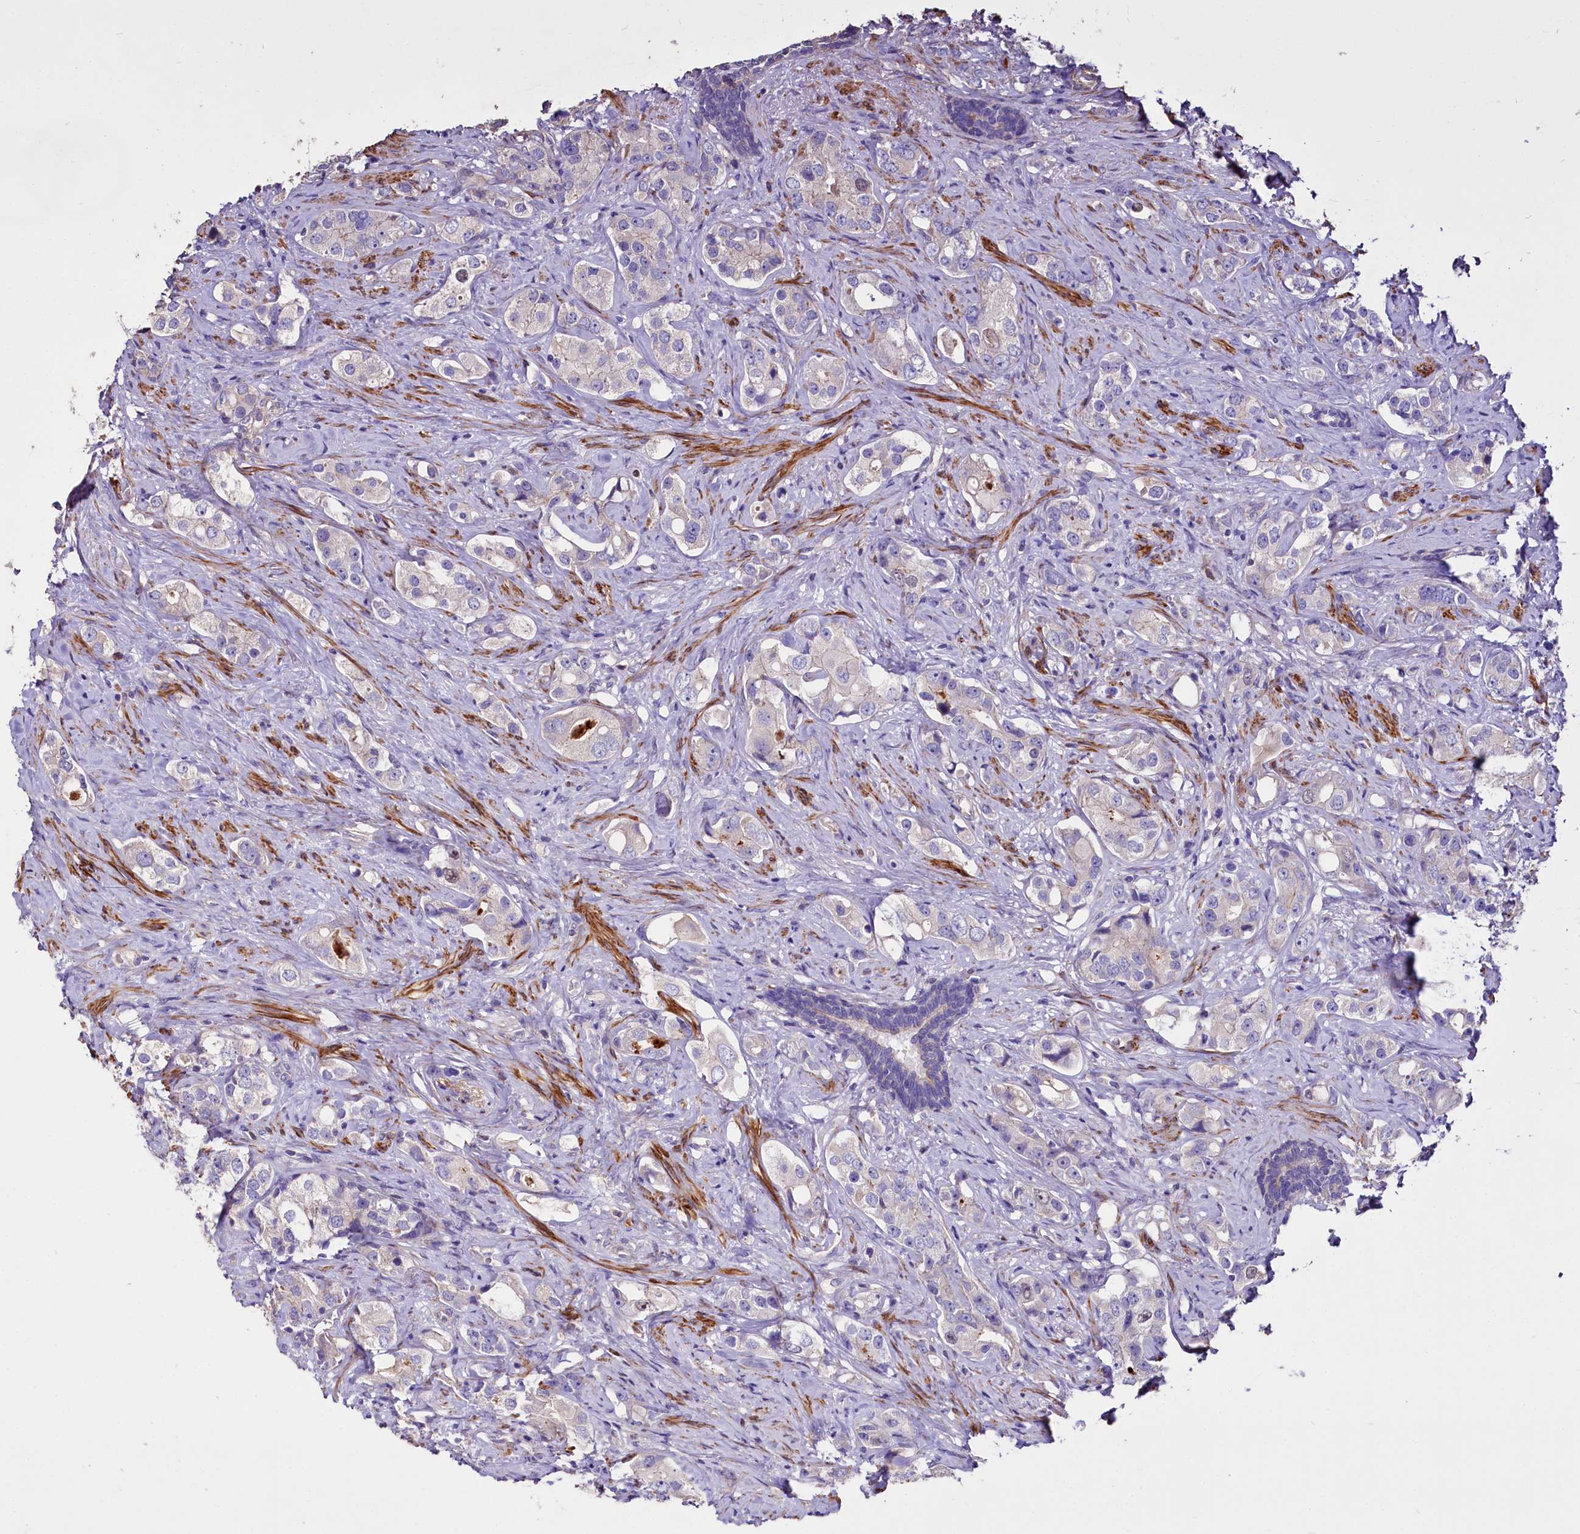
{"staining": {"intensity": "negative", "quantity": "none", "location": "none"}, "tissue": "prostate cancer", "cell_type": "Tumor cells", "image_type": "cancer", "snomed": [{"axis": "morphology", "description": "Adenocarcinoma, High grade"}, {"axis": "topography", "description": "Prostate"}], "caption": "Adenocarcinoma (high-grade) (prostate) was stained to show a protein in brown. There is no significant staining in tumor cells.", "gene": "WNT8A", "patient": {"sex": "male", "age": 63}}